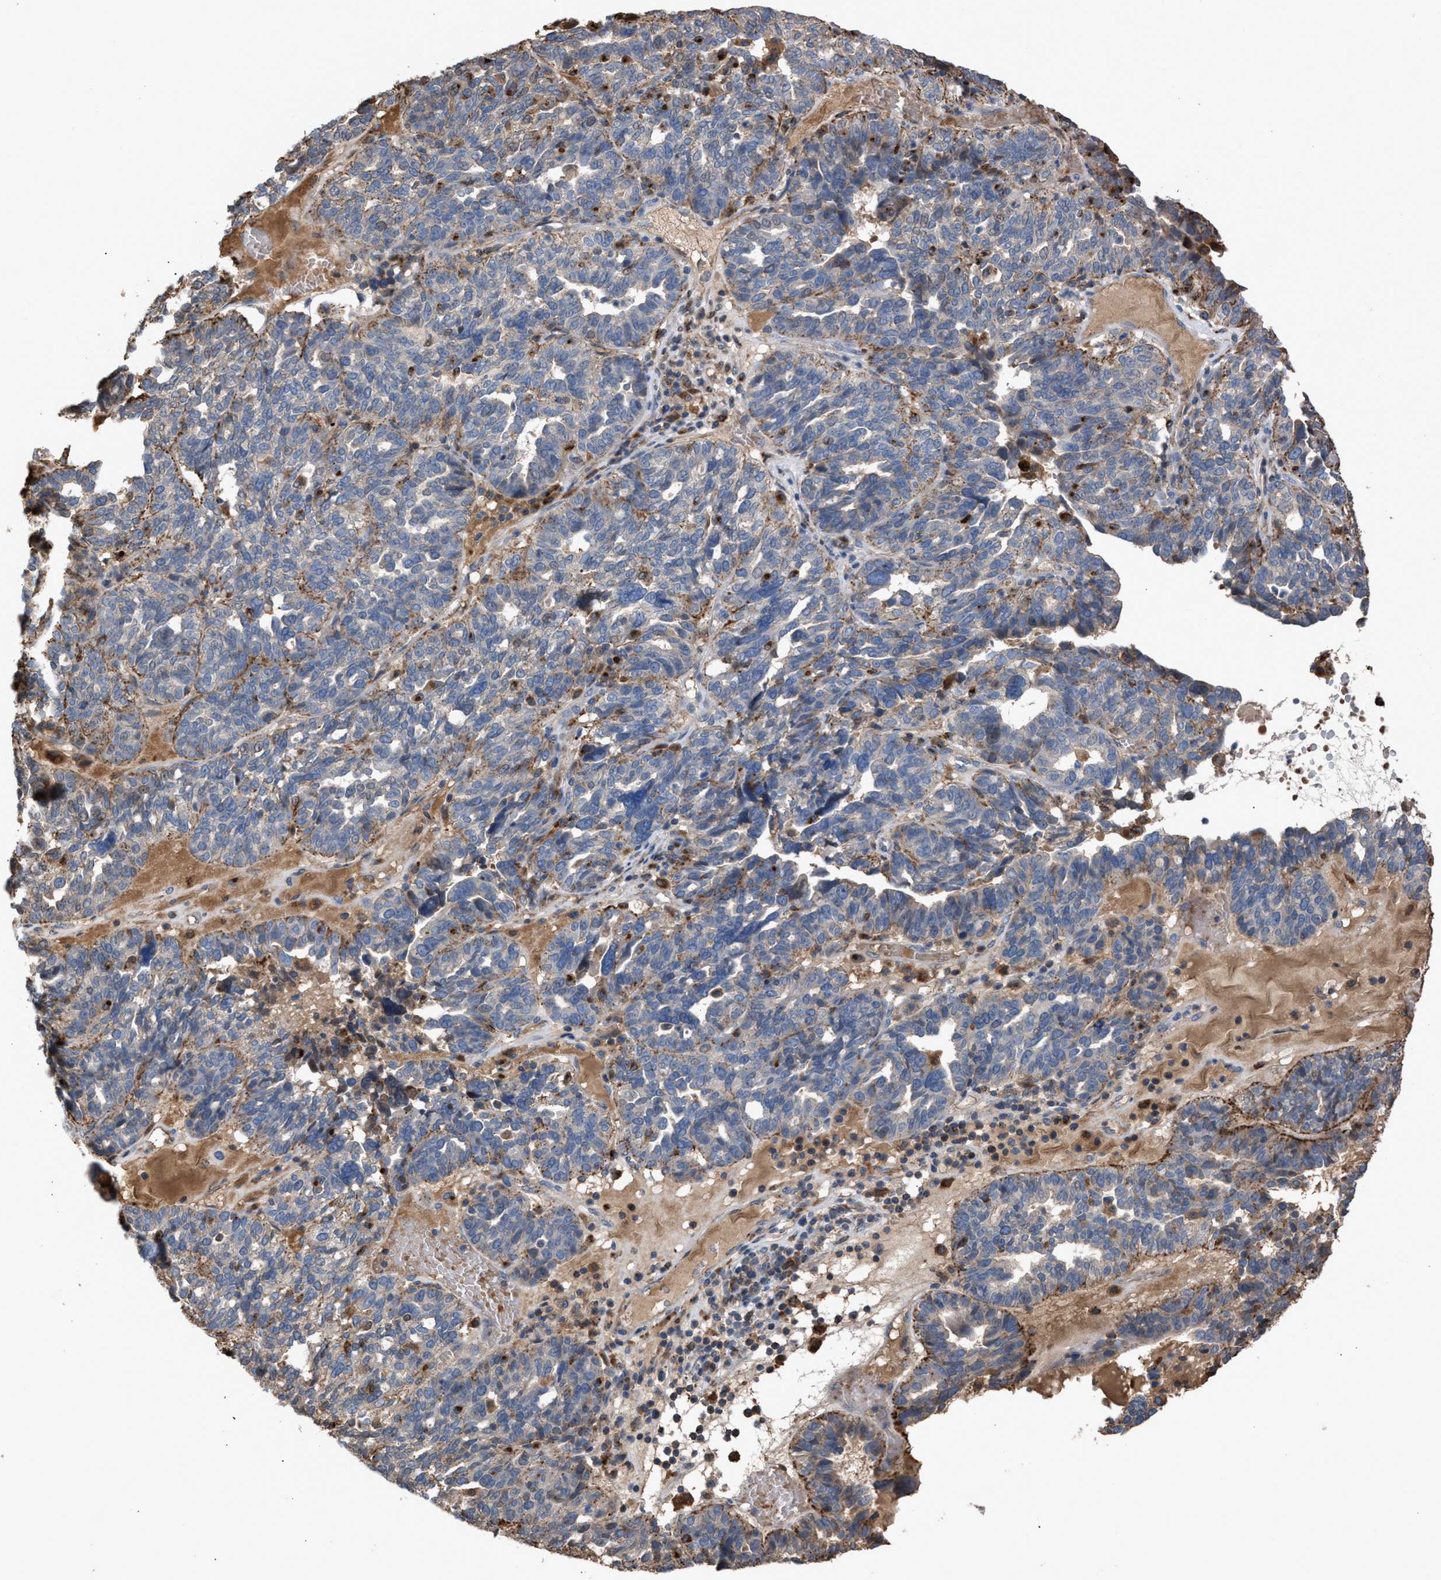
{"staining": {"intensity": "moderate", "quantity": "<25%", "location": "cytoplasmic/membranous"}, "tissue": "ovarian cancer", "cell_type": "Tumor cells", "image_type": "cancer", "snomed": [{"axis": "morphology", "description": "Cystadenocarcinoma, serous, NOS"}, {"axis": "topography", "description": "Ovary"}], "caption": "Ovarian cancer stained with a brown dye displays moderate cytoplasmic/membranous positive positivity in approximately <25% of tumor cells.", "gene": "ELMO3", "patient": {"sex": "female", "age": 59}}